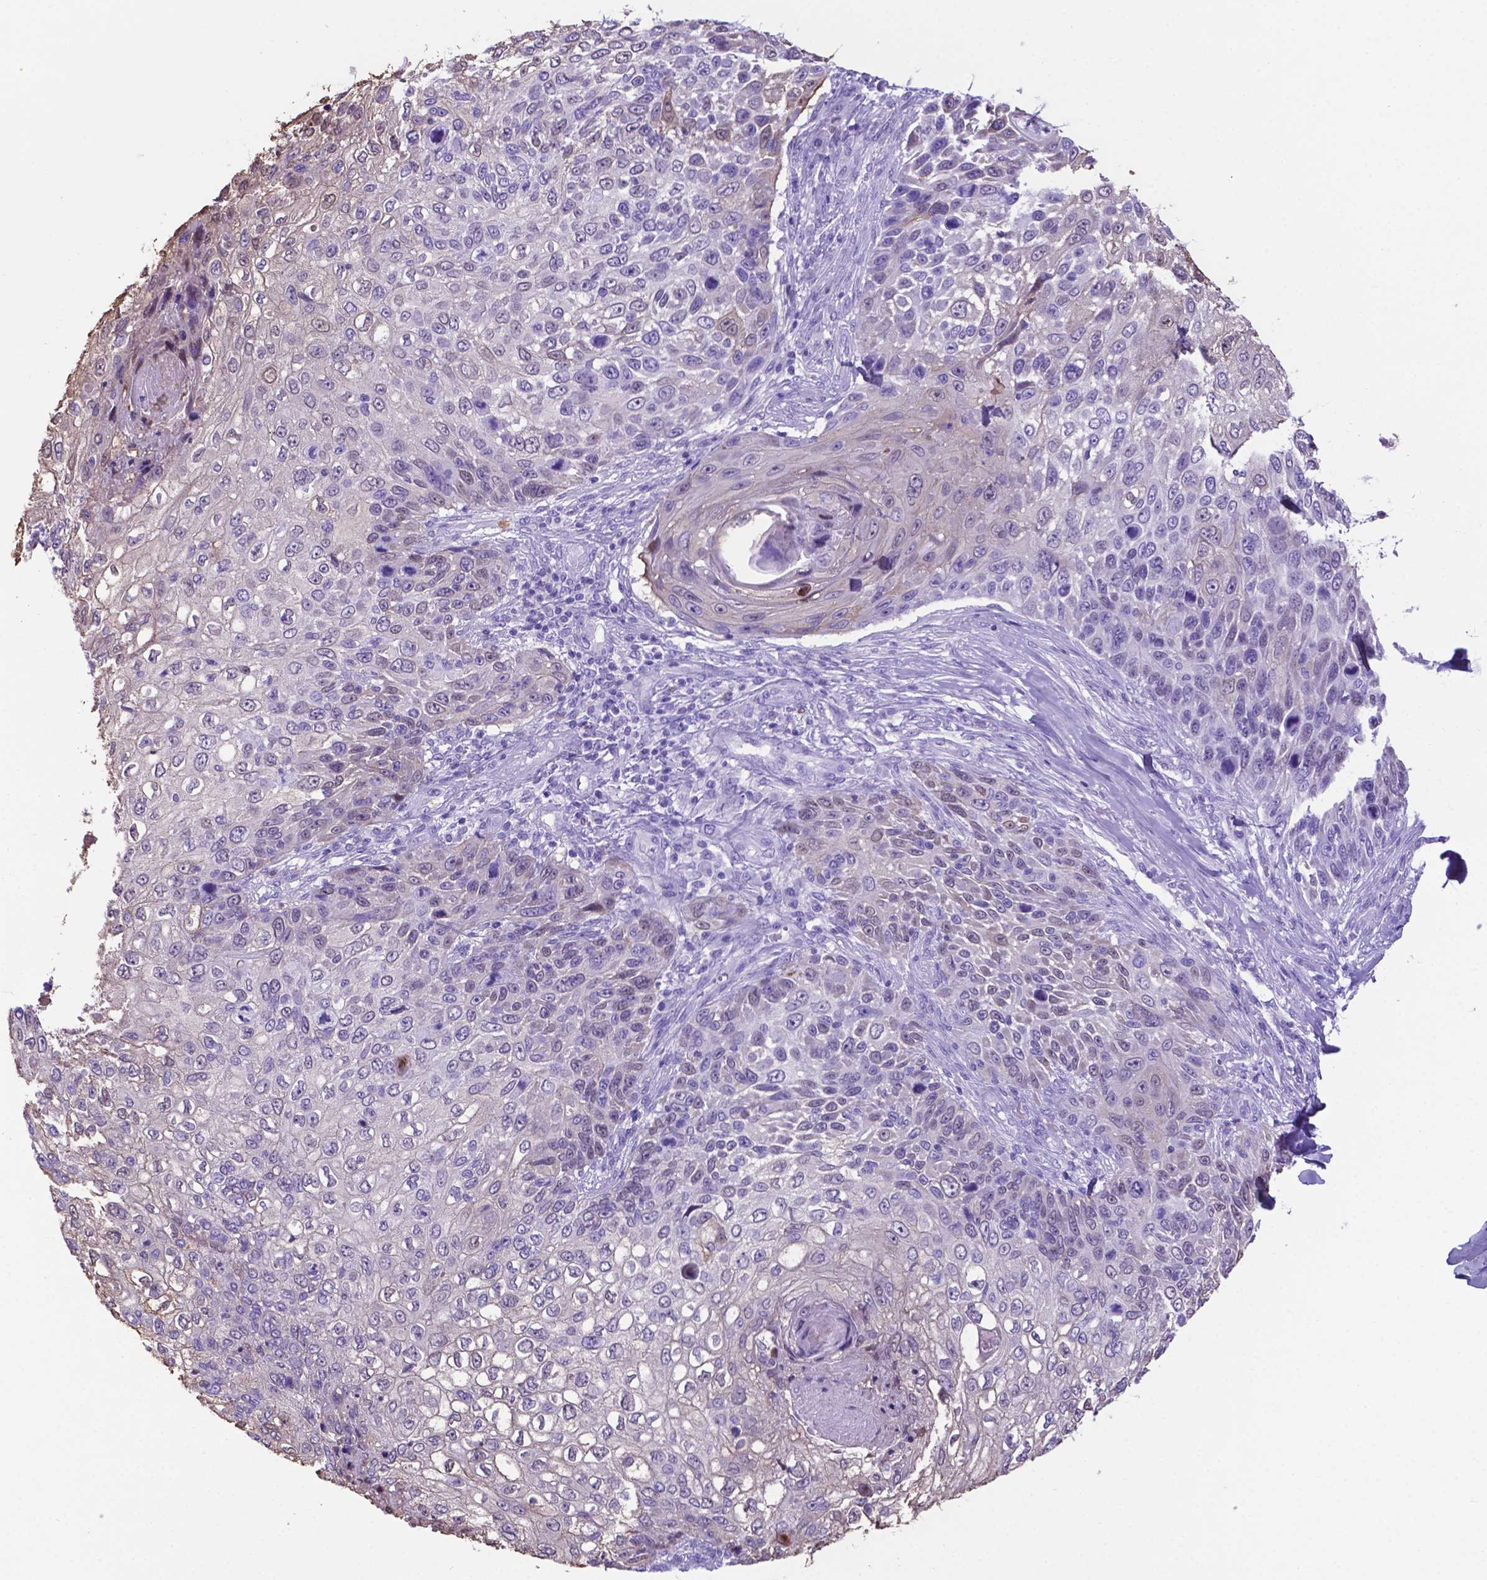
{"staining": {"intensity": "weak", "quantity": "<25%", "location": "nuclear"}, "tissue": "skin cancer", "cell_type": "Tumor cells", "image_type": "cancer", "snomed": [{"axis": "morphology", "description": "Squamous cell carcinoma, NOS"}, {"axis": "topography", "description": "Skin"}], "caption": "Squamous cell carcinoma (skin) stained for a protein using immunohistochemistry (IHC) shows no expression tumor cells.", "gene": "LZTR1", "patient": {"sex": "male", "age": 92}}